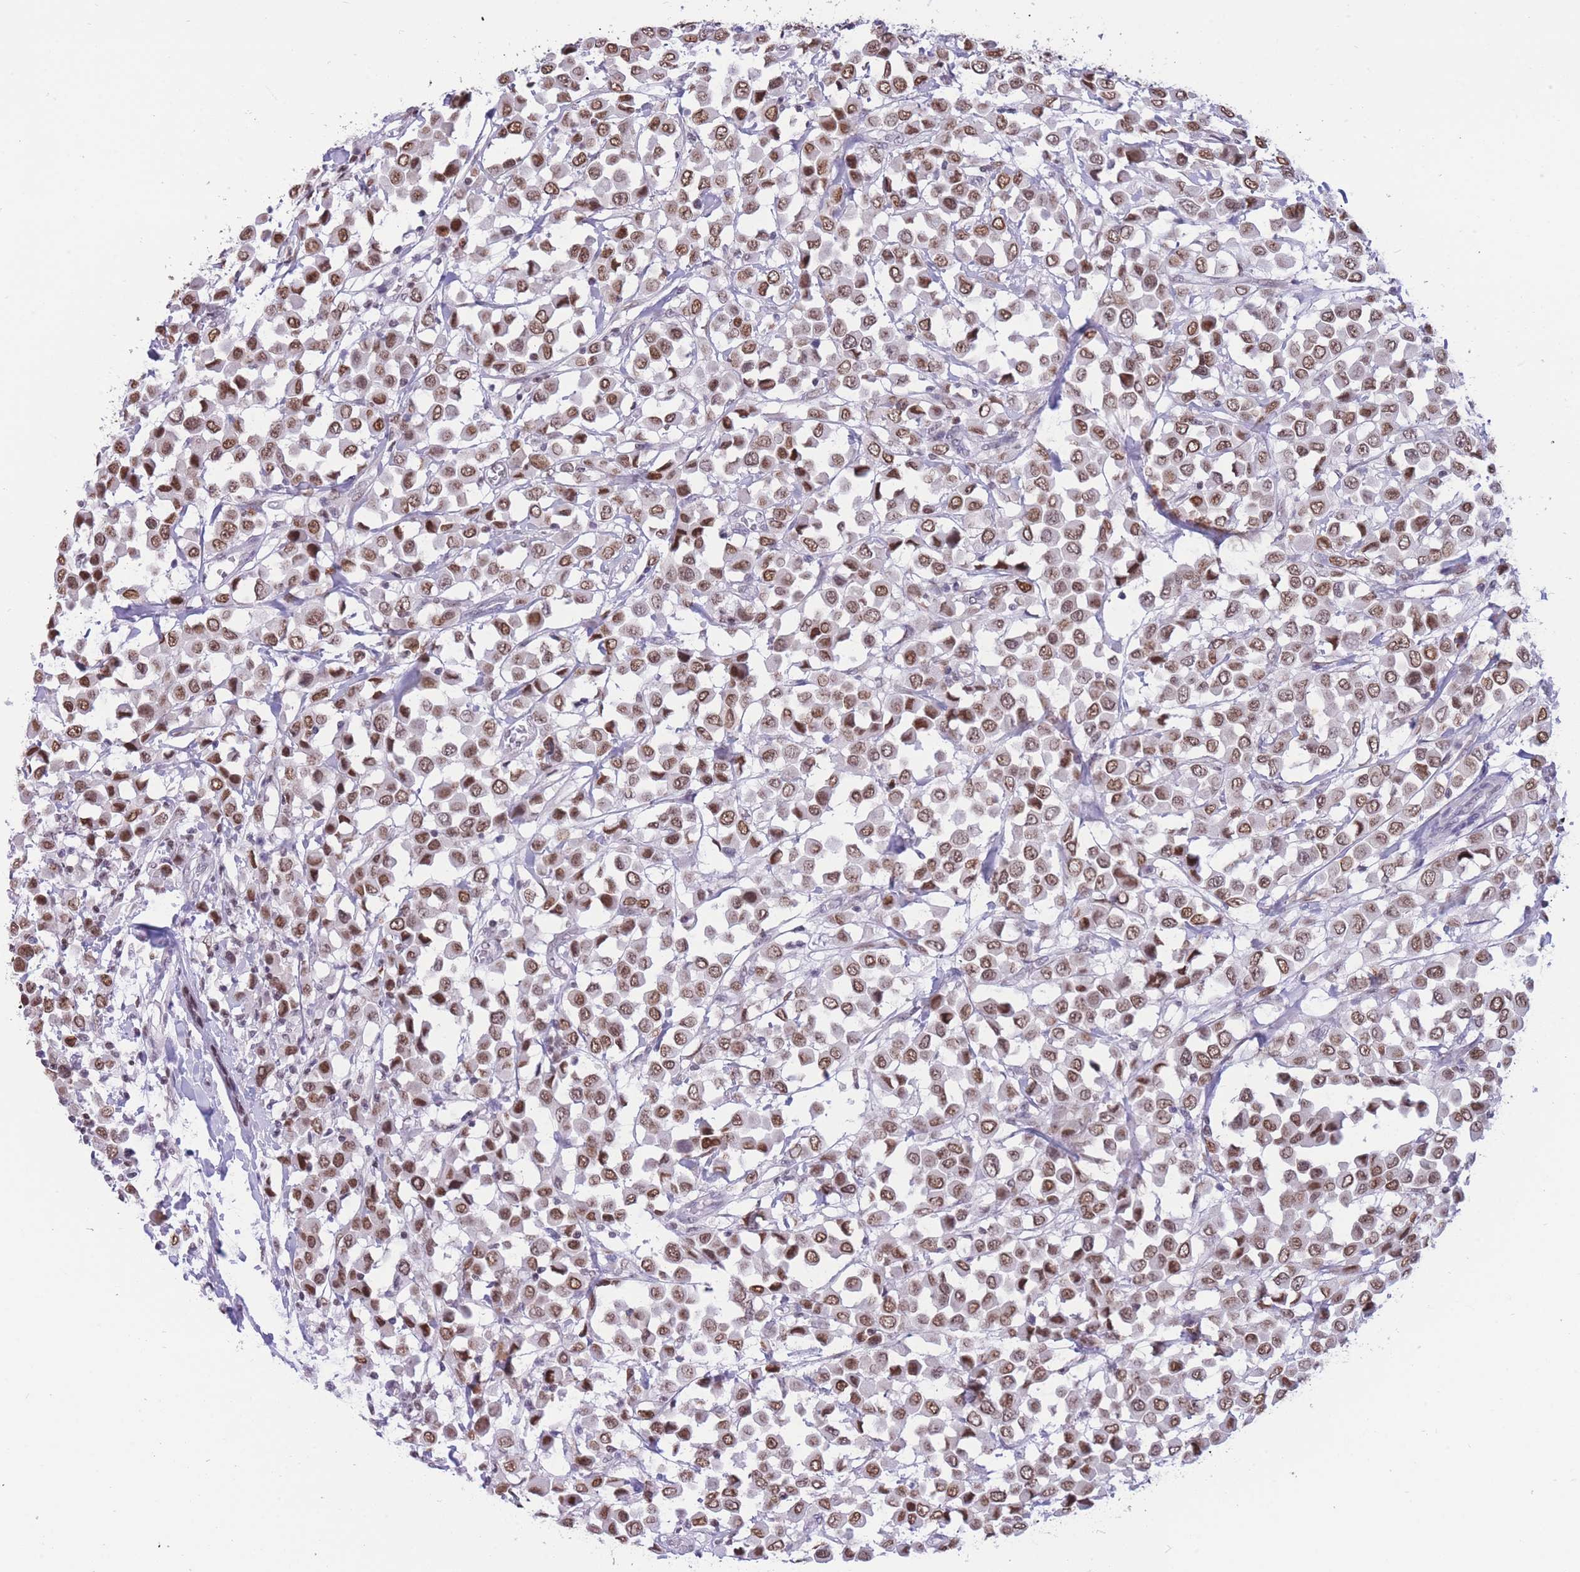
{"staining": {"intensity": "moderate", "quantity": ">75%", "location": "nuclear"}, "tissue": "breast cancer", "cell_type": "Tumor cells", "image_type": "cancer", "snomed": [{"axis": "morphology", "description": "Duct carcinoma"}, {"axis": "topography", "description": "Breast"}], "caption": "Protein expression analysis of human breast cancer (invasive ductal carcinoma) reveals moderate nuclear staining in about >75% of tumor cells.", "gene": "HMGN1", "patient": {"sex": "female", "age": 61}}